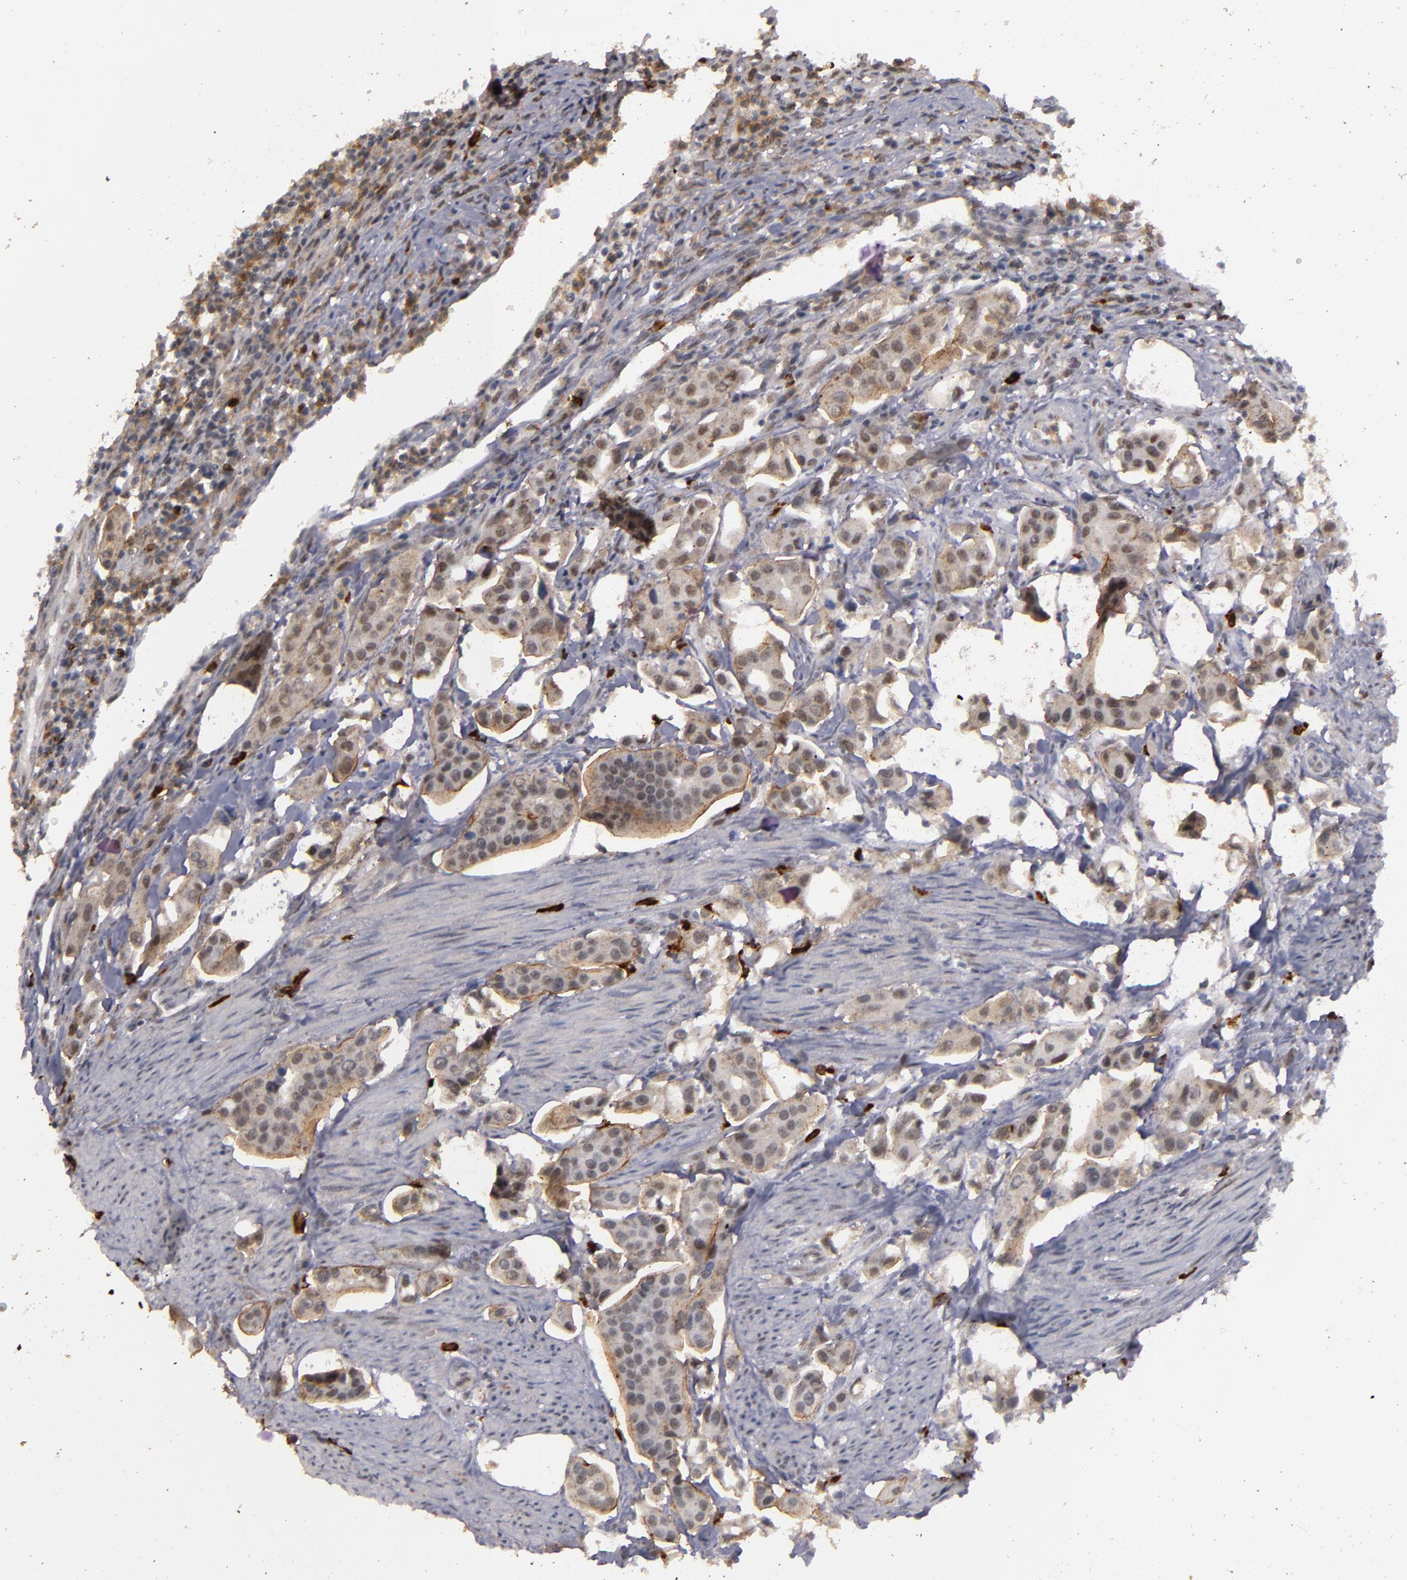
{"staining": {"intensity": "moderate", "quantity": ">75%", "location": "cytoplasmic/membranous"}, "tissue": "urothelial cancer", "cell_type": "Tumor cells", "image_type": "cancer", "snomed": [{"axis": "morphology", "description": "Urothelial carcinoma, High grade"}, {"axis": "topography", "description": "Urinary bladder"}], "caption": "High-grade urothelial carcinoma was stained to show a protein in brown. There is medium levels of moderate cytoplasmic/membranous expression in about >75% of tumor cells.", "gene": "STX3", "patient": {"sex": "male", "age": 66}}